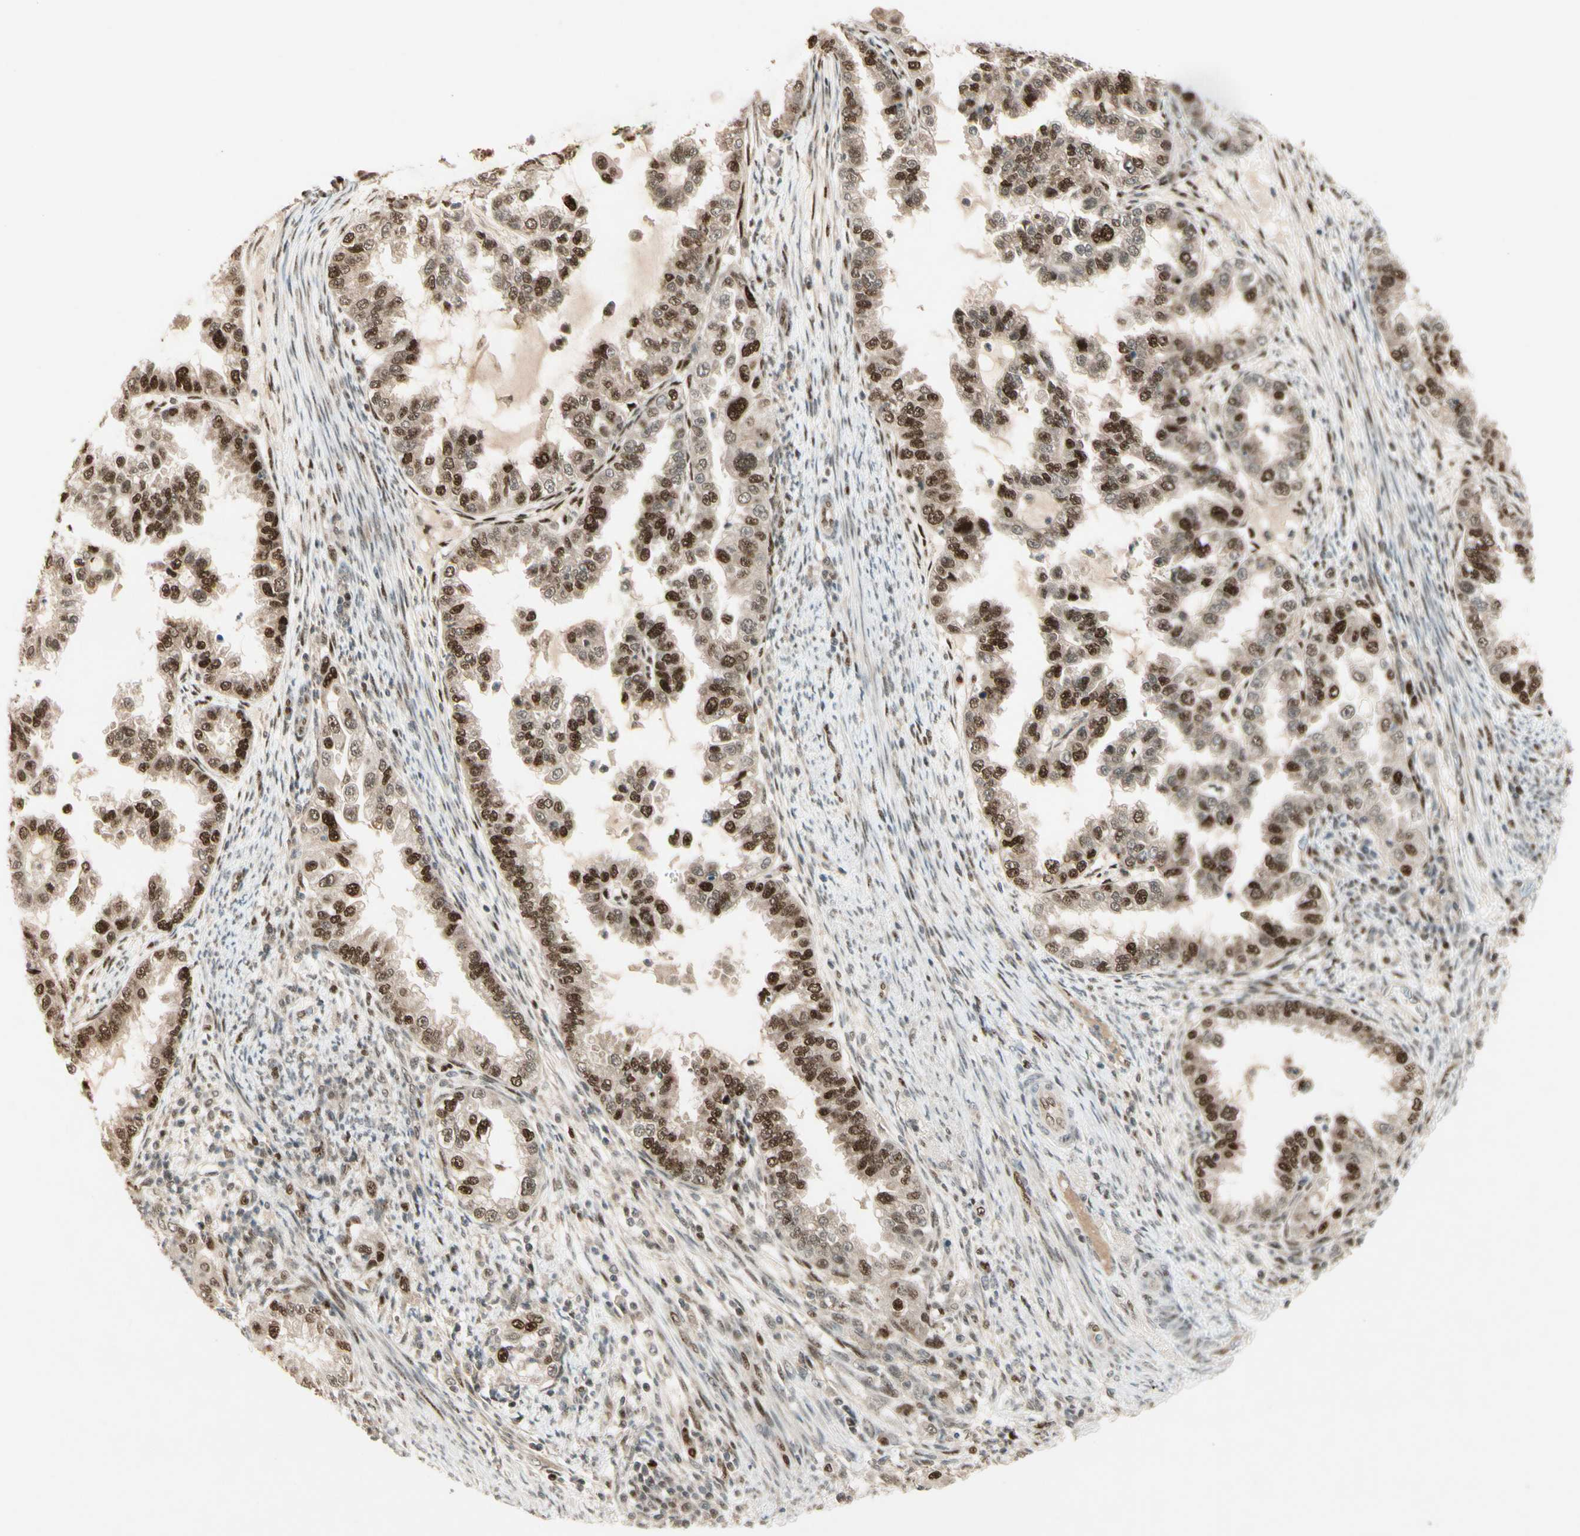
{"staining": {"intensity": "strong", "quantity": ">75%", "location": "nuclear"}, "tissue": "endometrial cancer", "cell_type": "Tumor cells", "image_type": "cancer", "snomed": [{"axis": "morphology", "description": "Adenocarcinoma, NOS"}, {"axis": "topography", "description": "Endometrium"}], "caption": "Immunohistochemistry (IHC) photomicrograph of endometrial adenocarcinoma stained for a protein (brown), which shows high levels of strong nuclear expression in about >75% of tumor cells.", "gene": "CDK11A", "patient": {"sex": "female", "age": 85}}